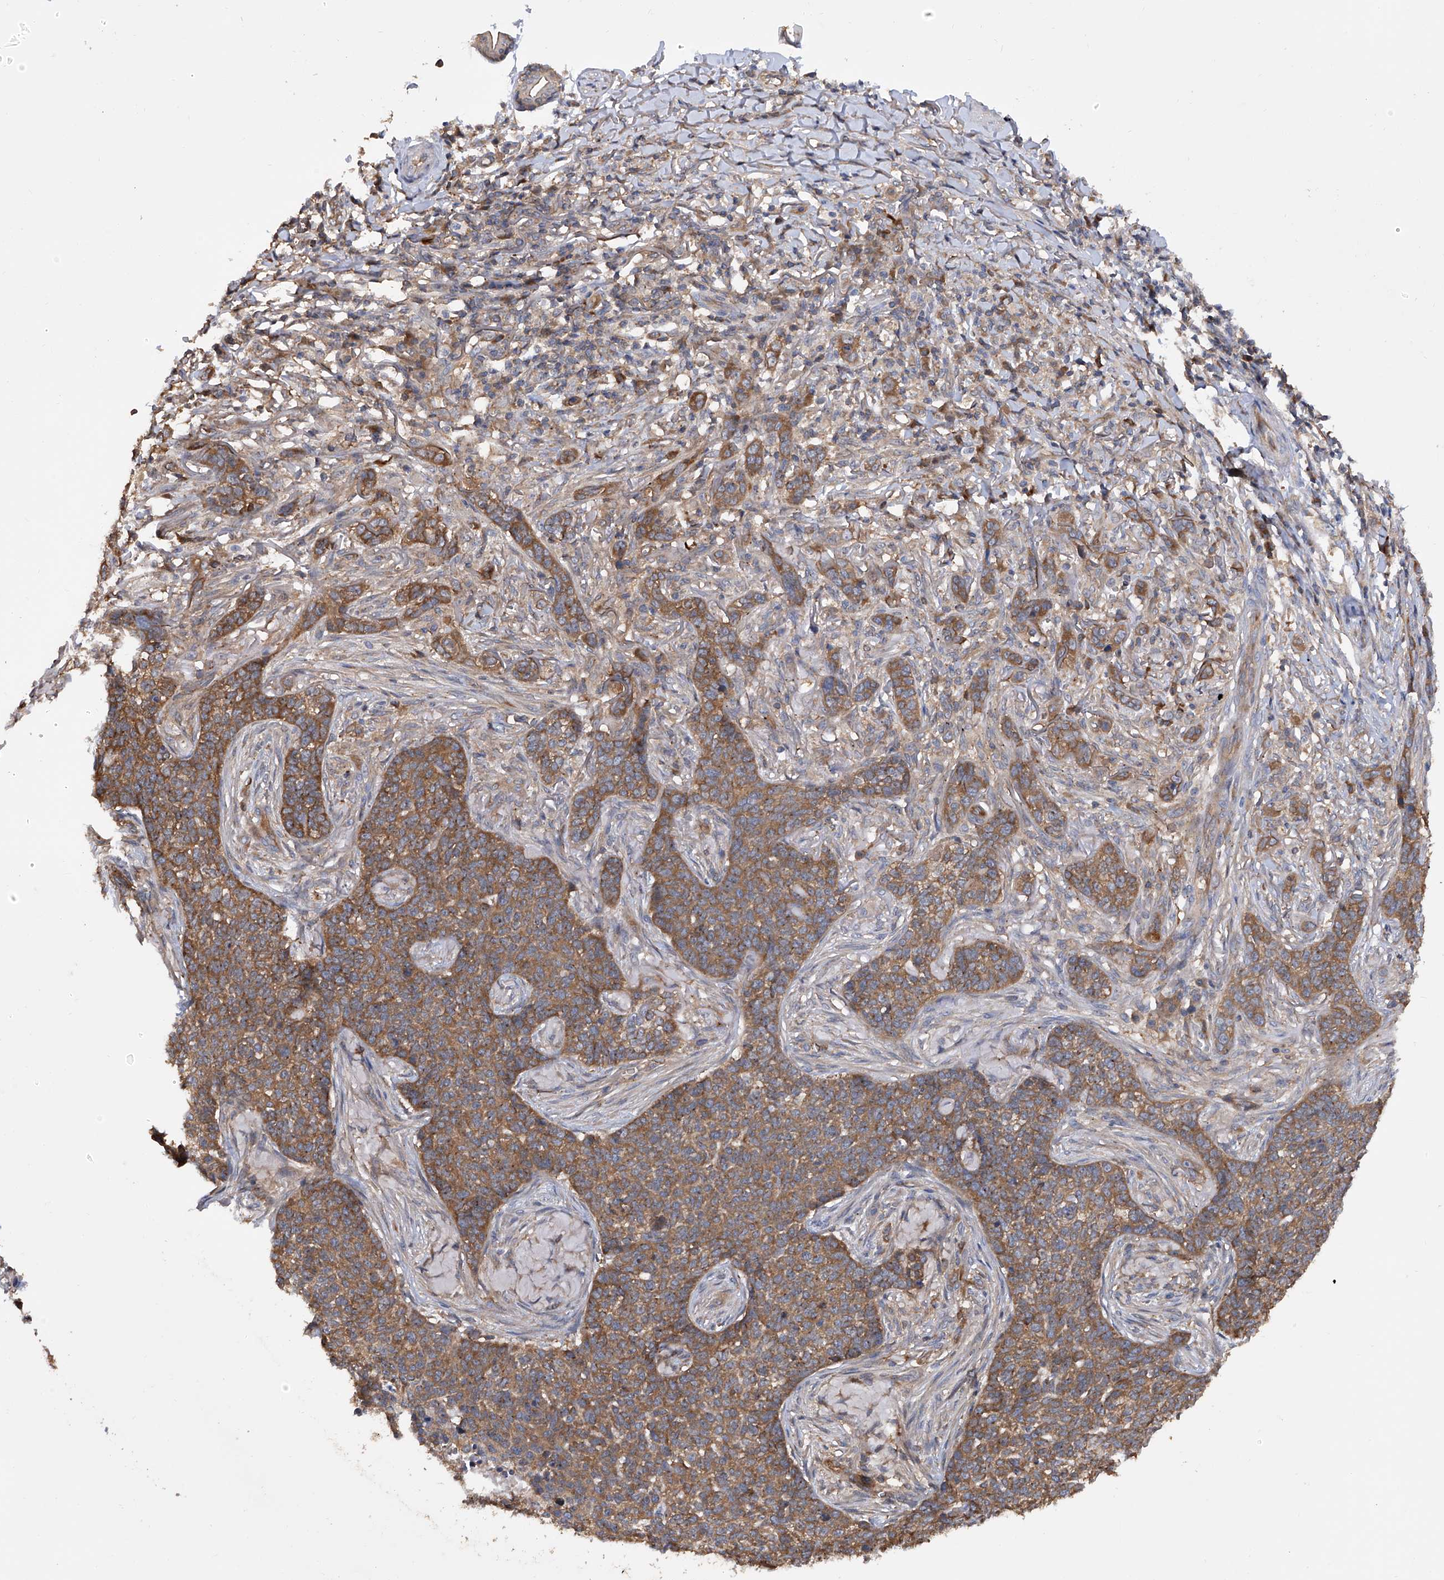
{"staining": {"intensity": "moderate", "quantity": ">75%", "location": "cytoplasmic/membranous"}, "tissue": "skin cancer", "cell_type": "Tumor cells", "image_type": "cancer", "snomed": [{"axis": "morphology", "description": "Basal cell carcinoma"}, {"axis": "topography", "description": "Skin"}], "caption": "Moderate cytoplasmic/membranous protein staining is present in about >75% of tumor cells in skin cancer (basal cell carcinoma). (brown staining indicates protein expression, while blue staining denotes nuclei).", "gene": "NUDT17", "patient": {"sex": "male", "age": 85}}